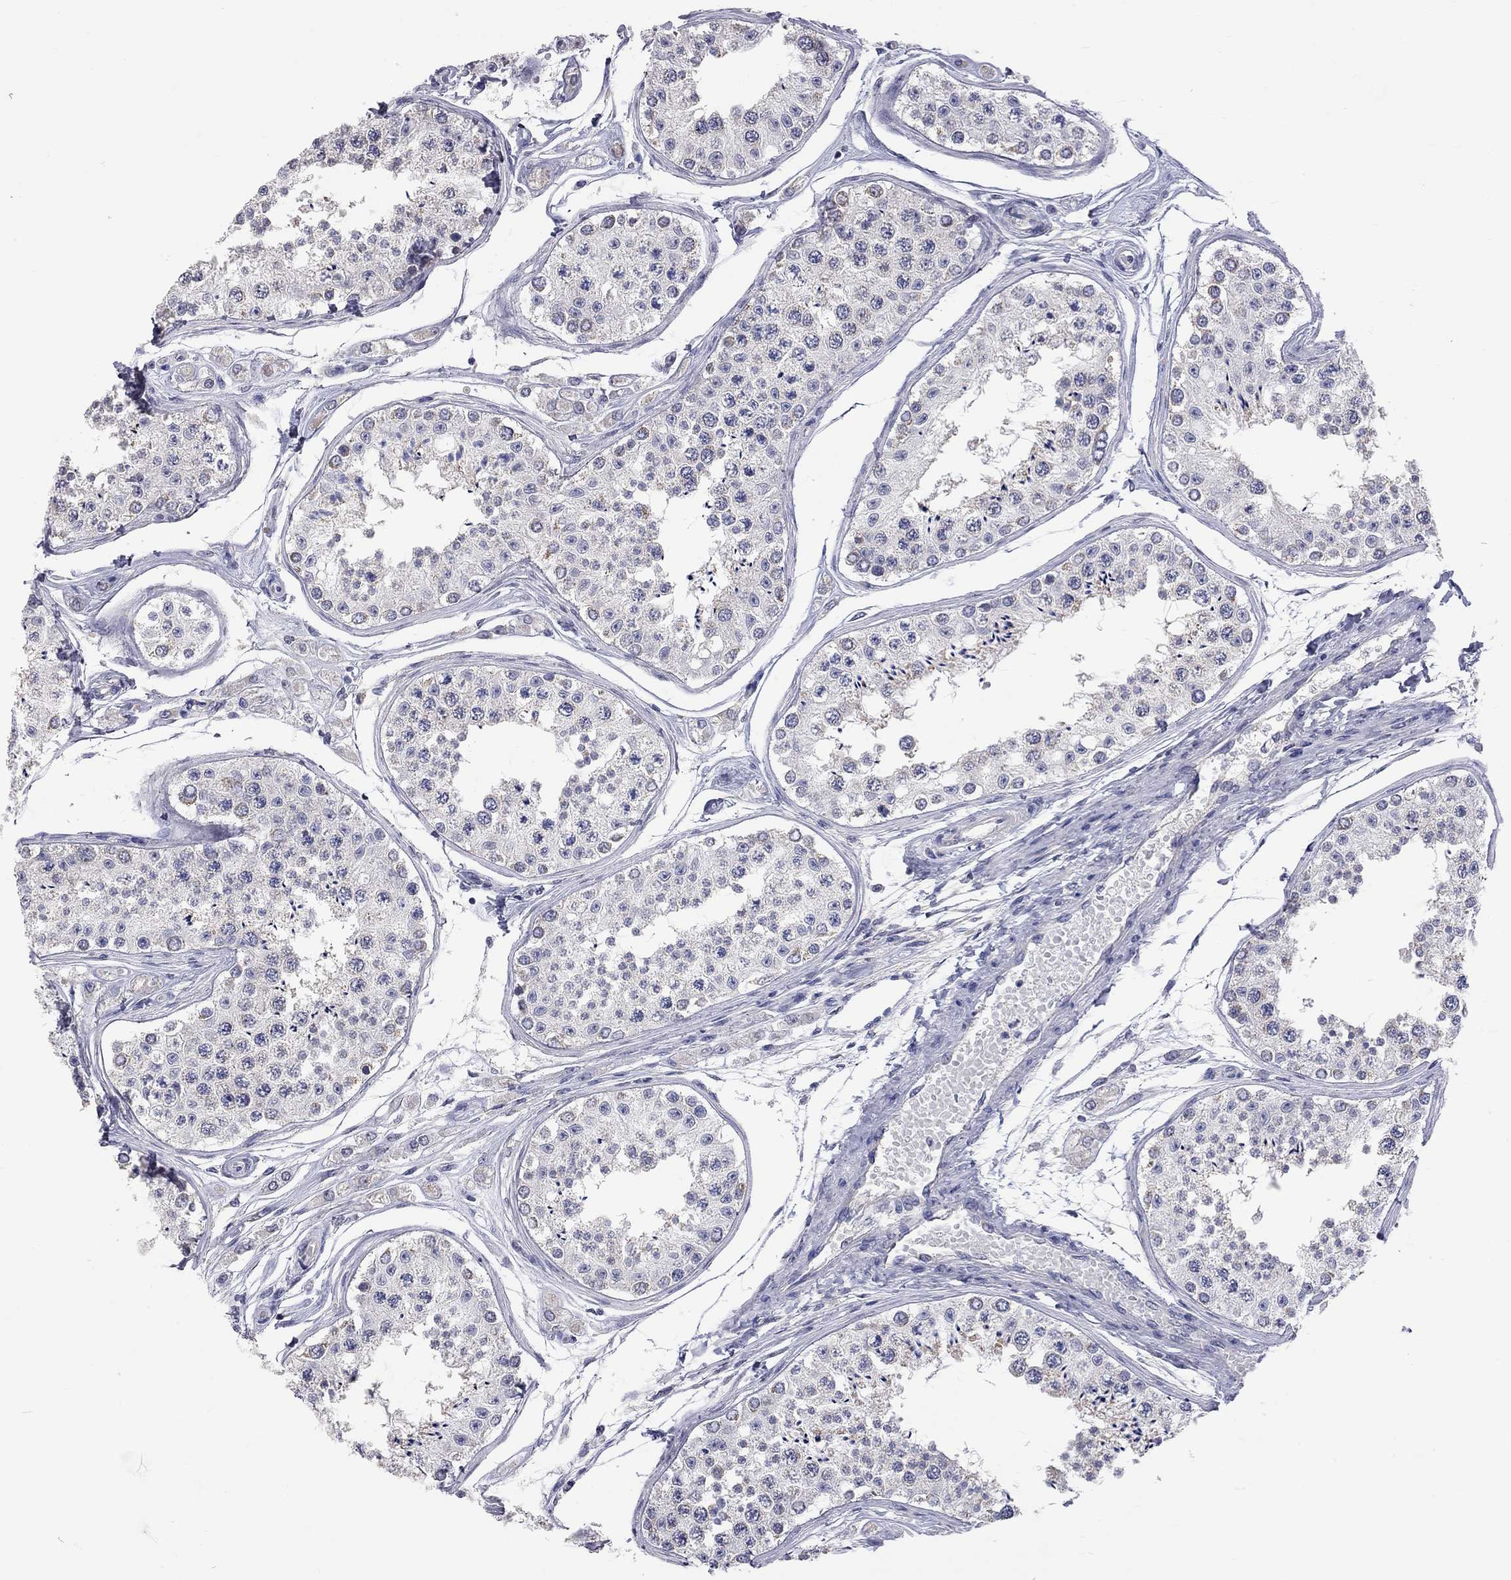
{"staining": {"intensity": "weak", "quantity": "<25%", "location": "cytoplasmic/membranous"}, "tissue": "testis", "cell_type": "Cells in seminiferous ducts", "image_type": "normal", "snomed": [{"axis": "morphology", "description": "Normal tissue, NOS"}, {"axis": "topography", "description": "Testis"}], "caption": "Cells in seminiferous ducts show no significant staining in normal testis.", "gene": "OPRK1", "patient": {"sex": "male", "age": 25}}